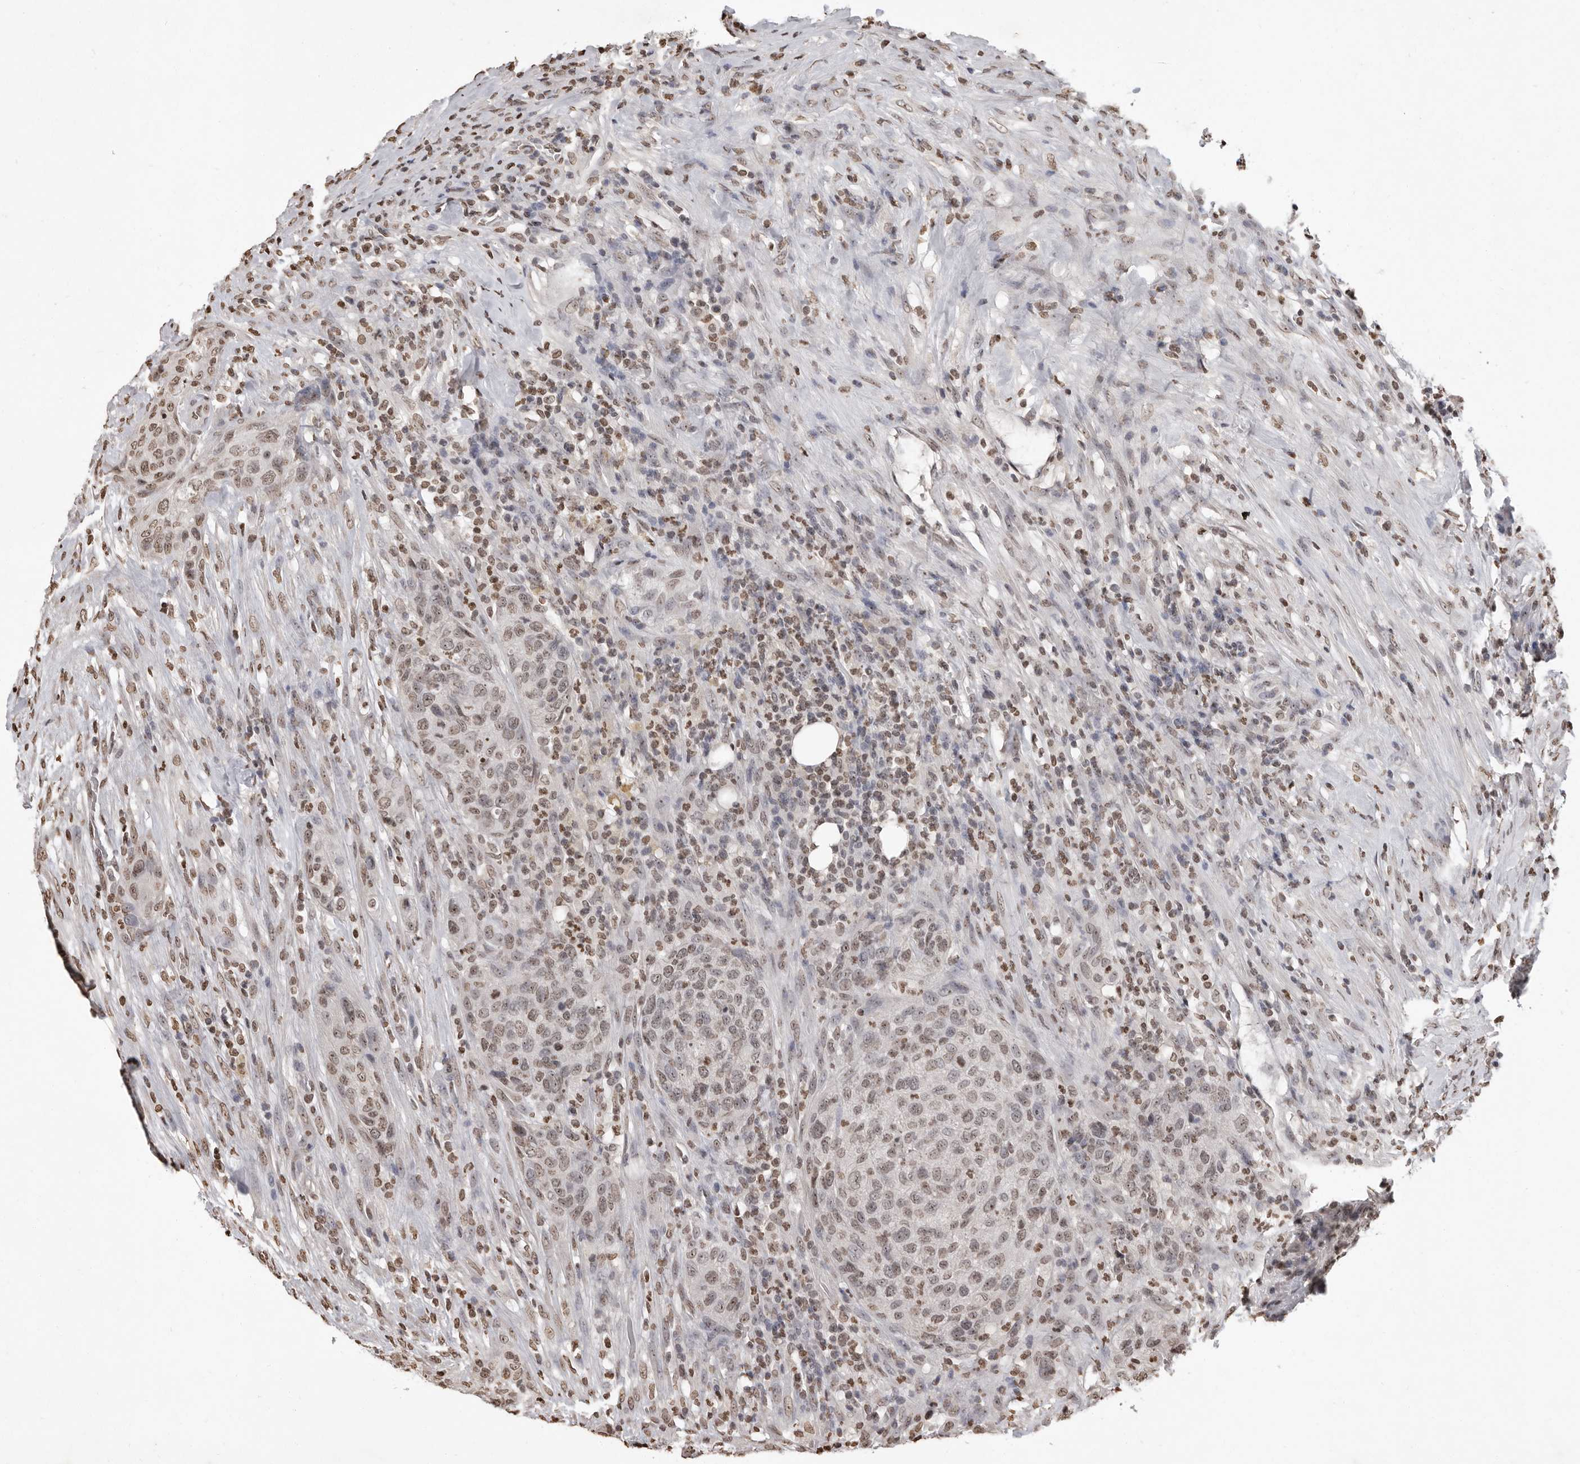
{"staining": {"intensity": "weak", "quantity": ">75%", "location": "nuclear"}, "tissue": "urothelial cancer", "cell_type": "Tumor cells", "image_type": "cancer", "snomed": [{"axis": "morphology", "description": "Urothelial carcinoma, High grade"}, {"axis": "topography", "description": "Urinary bladder"}], "caption": "An image of human urothelial carcinoma (high-grade) stained for a protein shows weak nuclear brown staining in tumor cells. (Stains: DAB (3,3'-diaminobenzidine) in brown, nuclei in blue, Microscopy: brightfield microscopy at high magnification).", "gene": "WDR45", "patient": {"sex": "male", "age": 35}}